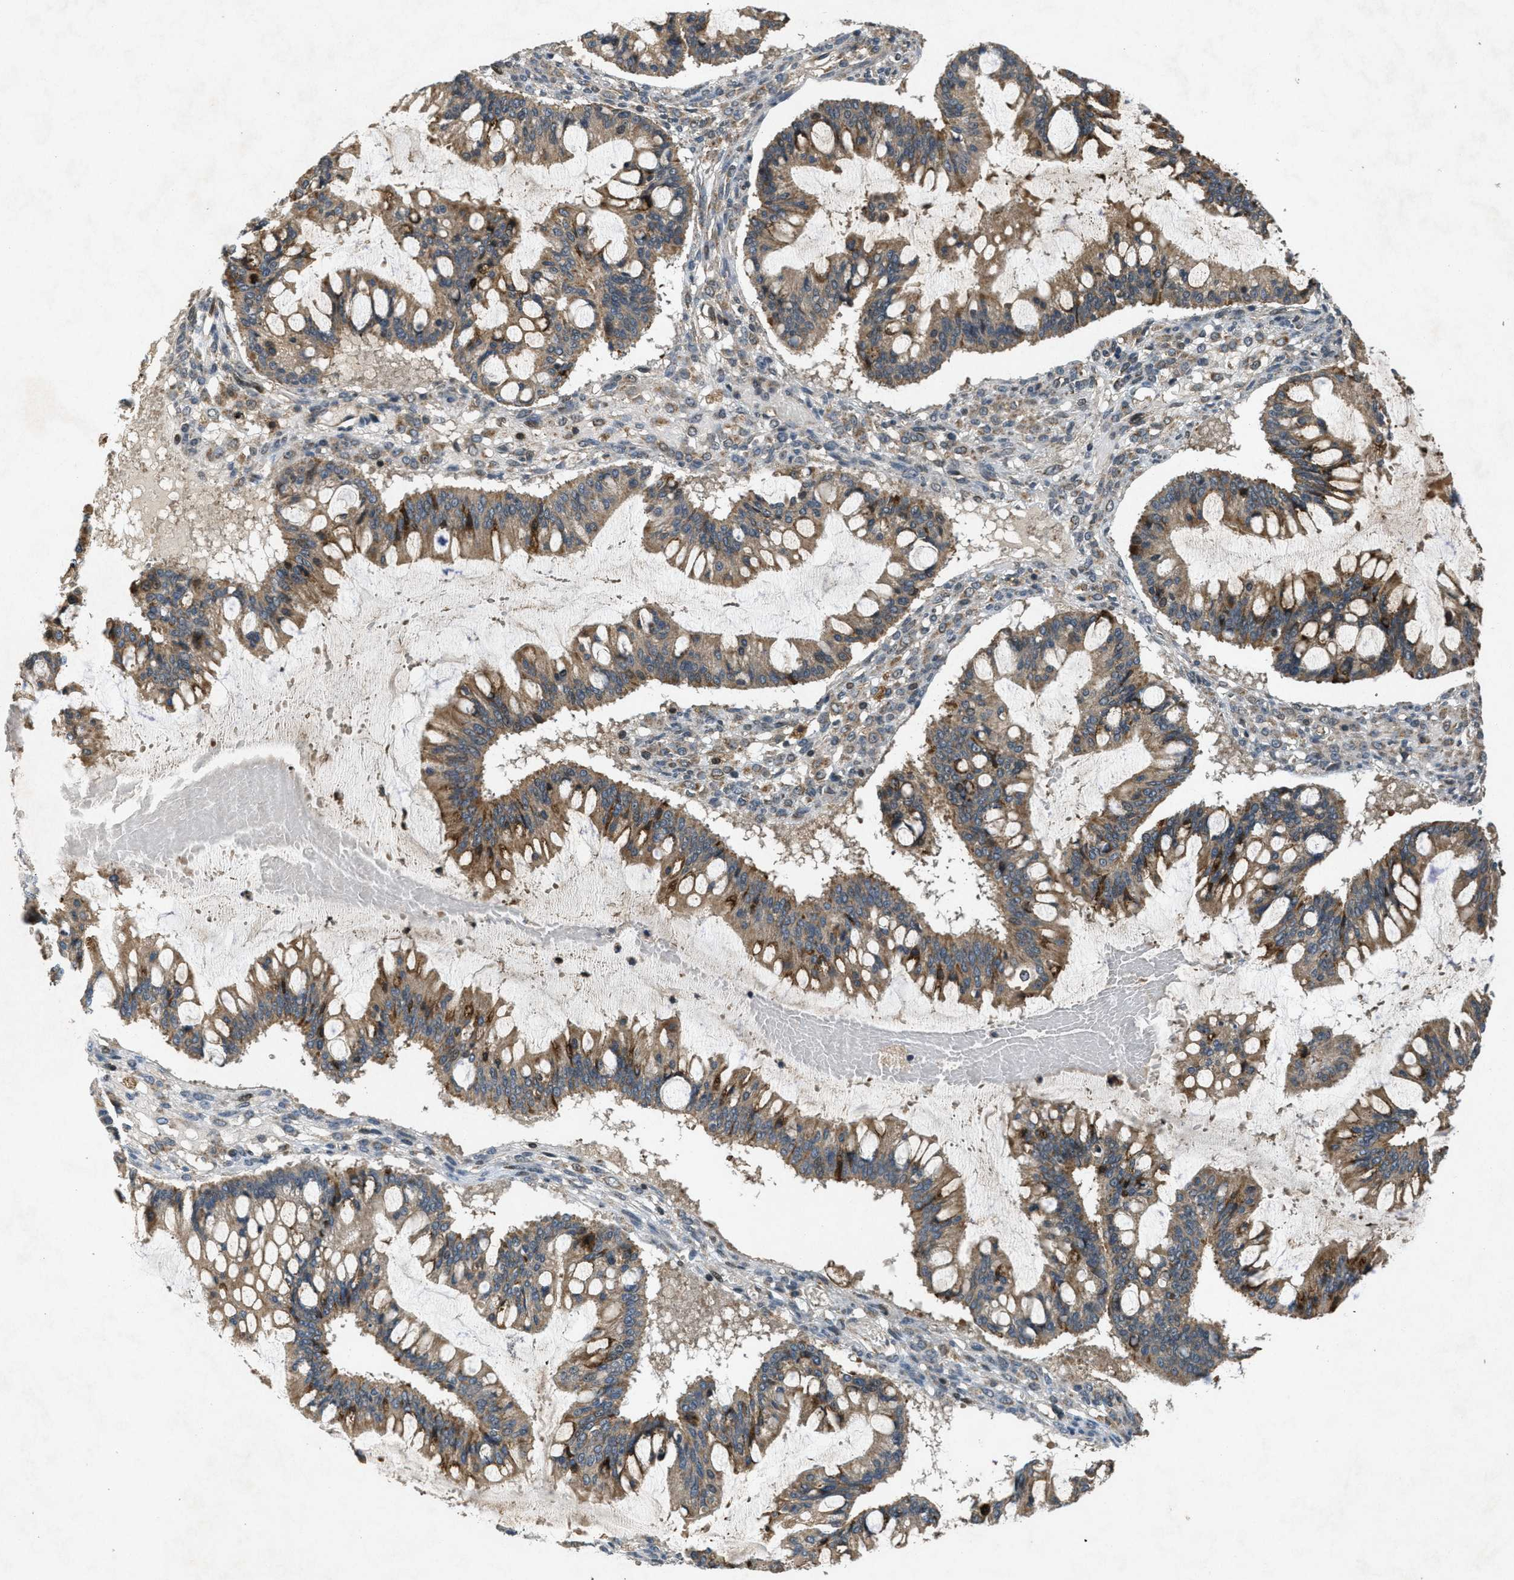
{"staining": {"intensity": "moderate", "quantity": ">75%", "location": "cytoplasmic/membranous"}, "tissue": "ovarian cancer", "cell_type": "Tumor cells", "image_type": "cancer", "snomed": [{"axis": "morphology", "description": "Cystadenocarcinoma, mucinous, NOS"}, {"axis": "topography", "description": "Ovary"}], "caption": "Protein staining of ovarian cancer tissue demonstrates moderate cytoplasmic/membranous staining in about >75% of tumor cells.", "gene": "PPP1R15A", "patient": {"sex": "female", "age": 73}}